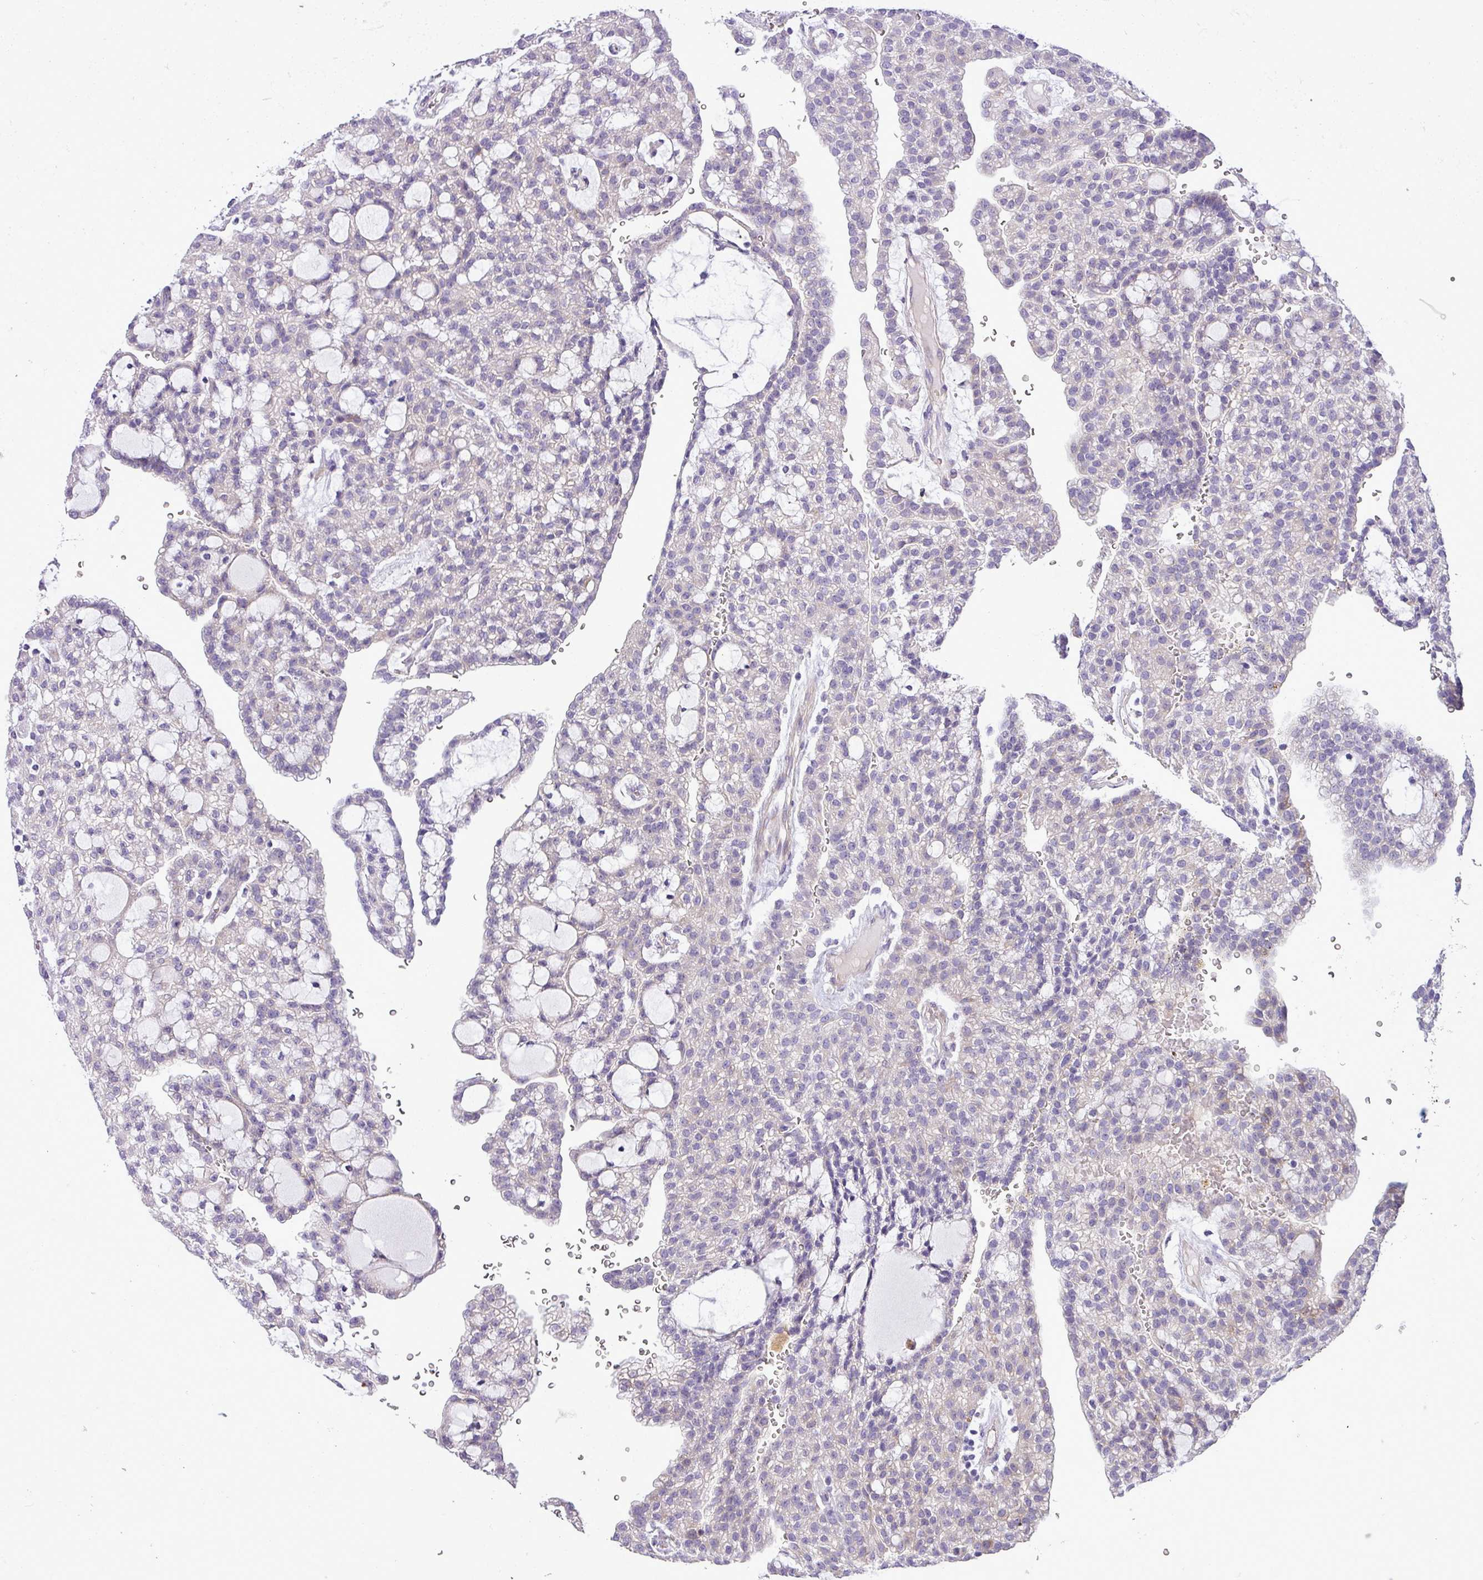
{"staining": {"intensity": "negative", "quantity": "none", "location": "none"}, "tissue": "renal cancer", "cell_type": "Tumor cells", "image_type": "cancer", "snomed": [{"axis": "morphology", "description": "Adenocarcinoma, NOS"}, {"axis": "topography", "description": "Kidney"}], "caption": "DAB (3,3'-diaminobenzidine) immunohistochemical staining of human renal cancer exhibits no significant expression in tumor cells.", "gene": "MOCS3", "patient": {"sex": "male", "age": 63}}